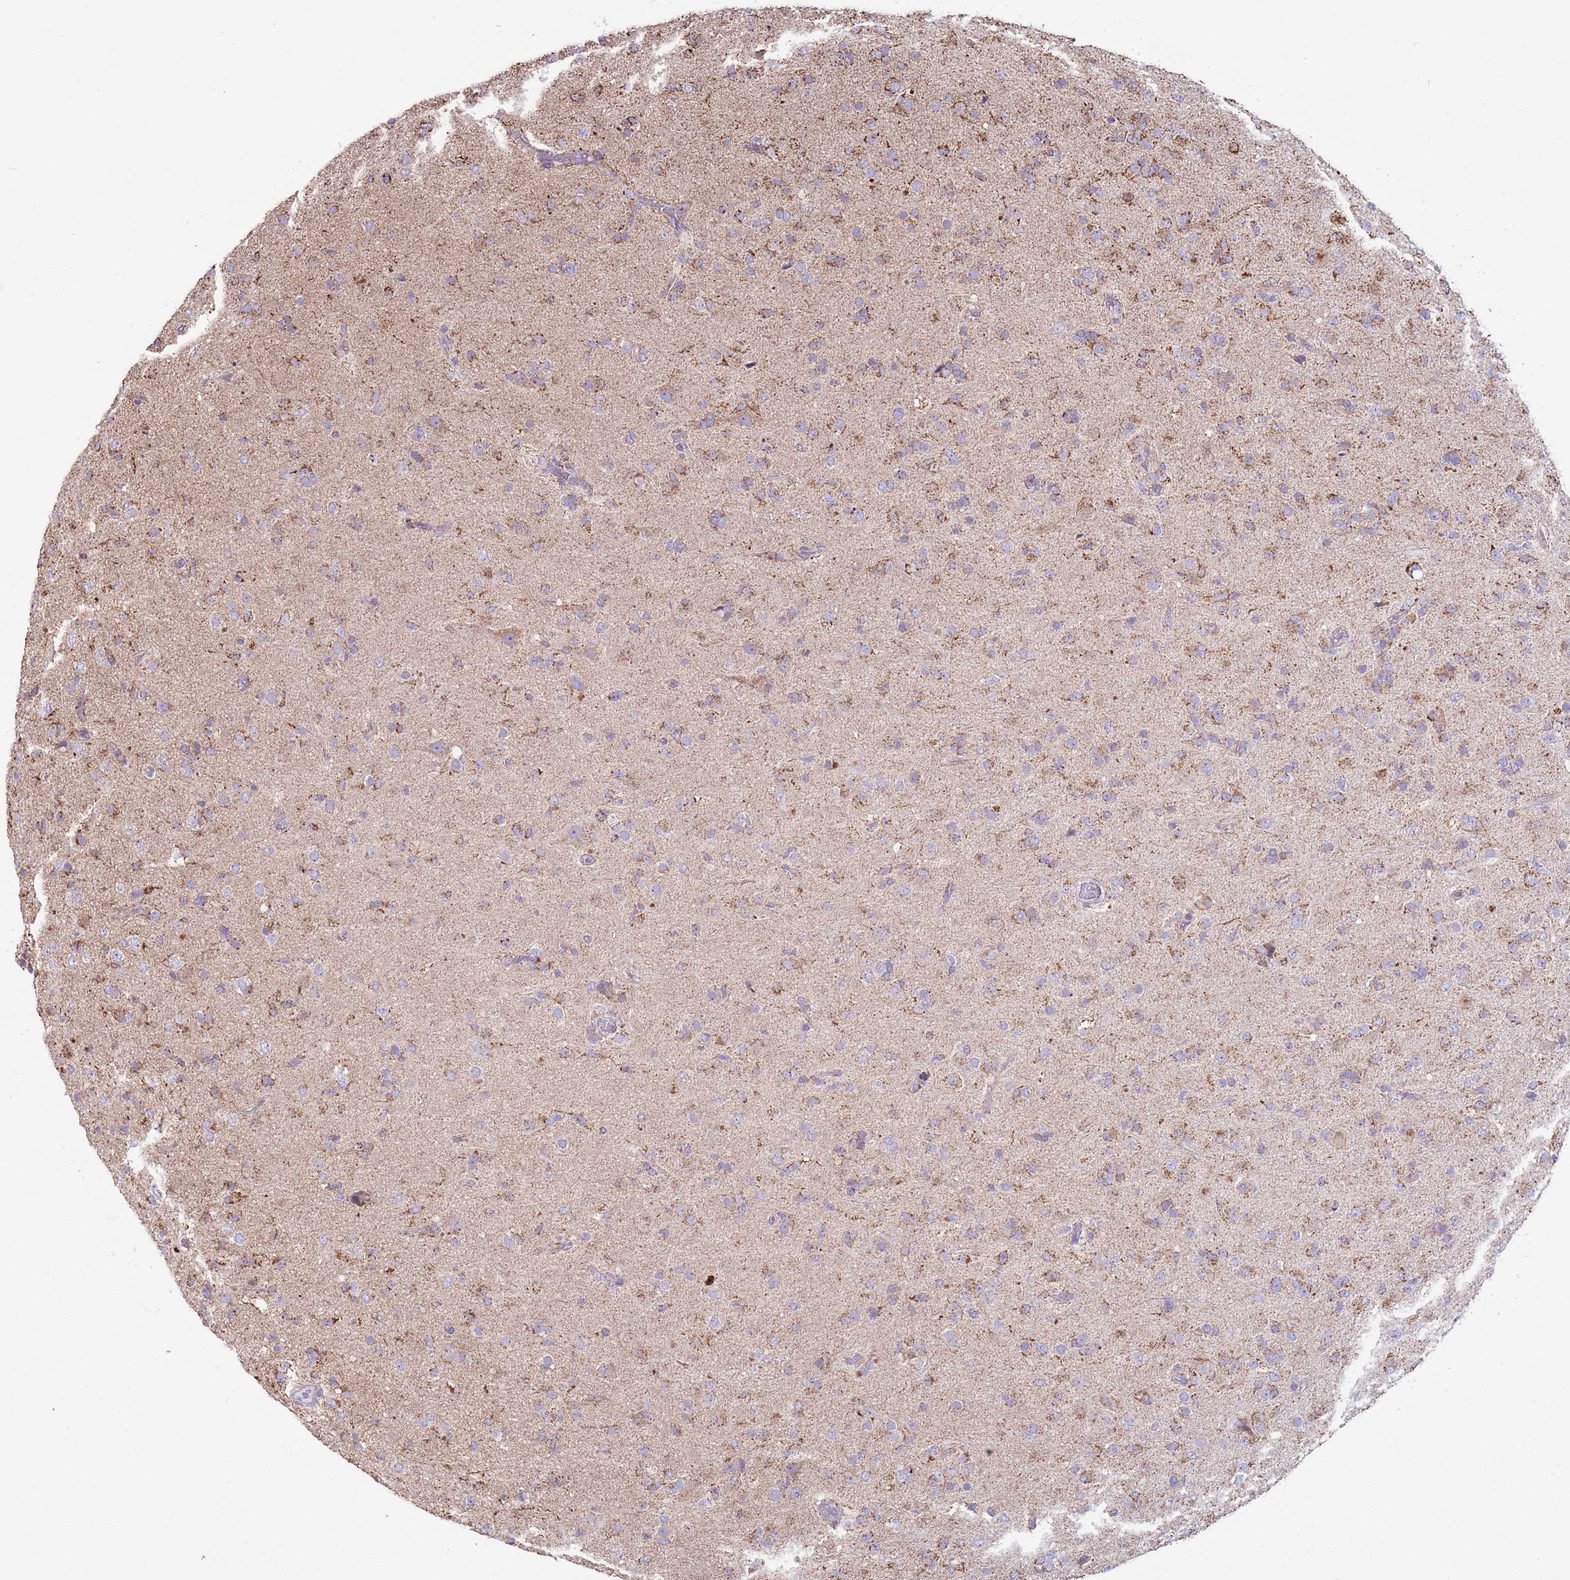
{"staining": {"intensity": "moderate", "quantity": "<25%", "location": "cytoplasmic/membranous"}, "tissue": "glioma", "cell_type": "Tumor cells", "image_type": "cancer", "snomed": [{"axis": "morphology", "description": "Glioma, malignant, Low grade"}, {"axis": "topography", "description": "Brain"}], "caption": "Human malignant glioma (low-grade) stained for a protein (brown) displays moderate cytoplasmic/membranous positive expression in approximately <25% of tumor cells.", "gene": "TTLL1", "patient": {"sex": "male", "age": 65}}